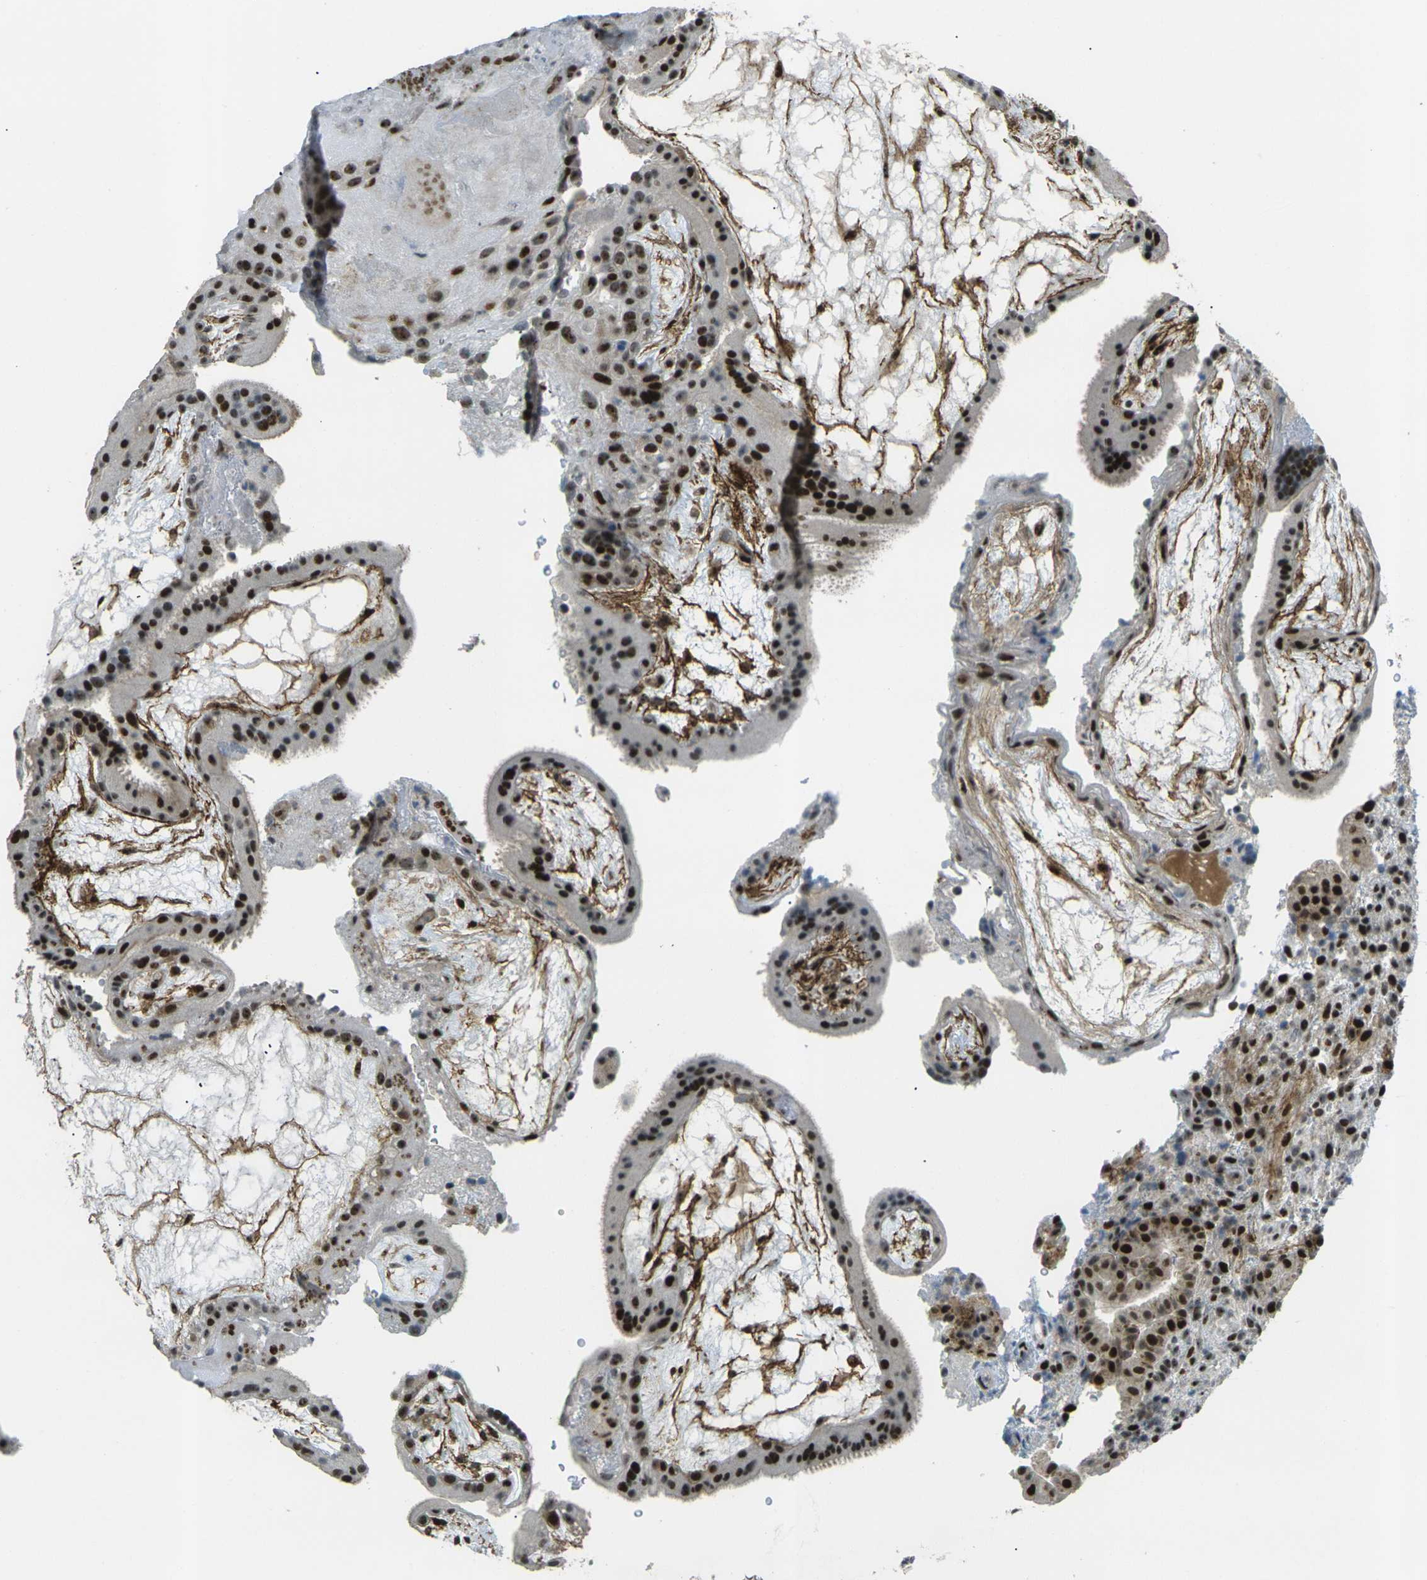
{"staining": {"intensity": "moderate", "quantity": ">75%", "location": "nuclear"}, "tissue": "placenta", "cell_type": "Decidual cells", "image_type": "normal", "snomed": [{"axis": "morphology", "description": "Normal tissue, NOS"}, {"axis": "topography", "description": "Placenta"}], "caption": "Decidual cells display medium levels of moderate nuclear positivity in approximately >75% of cells in normal human placenta.", "gene": "UBE2C", "patient": {"sex": "female", "age": 19}}